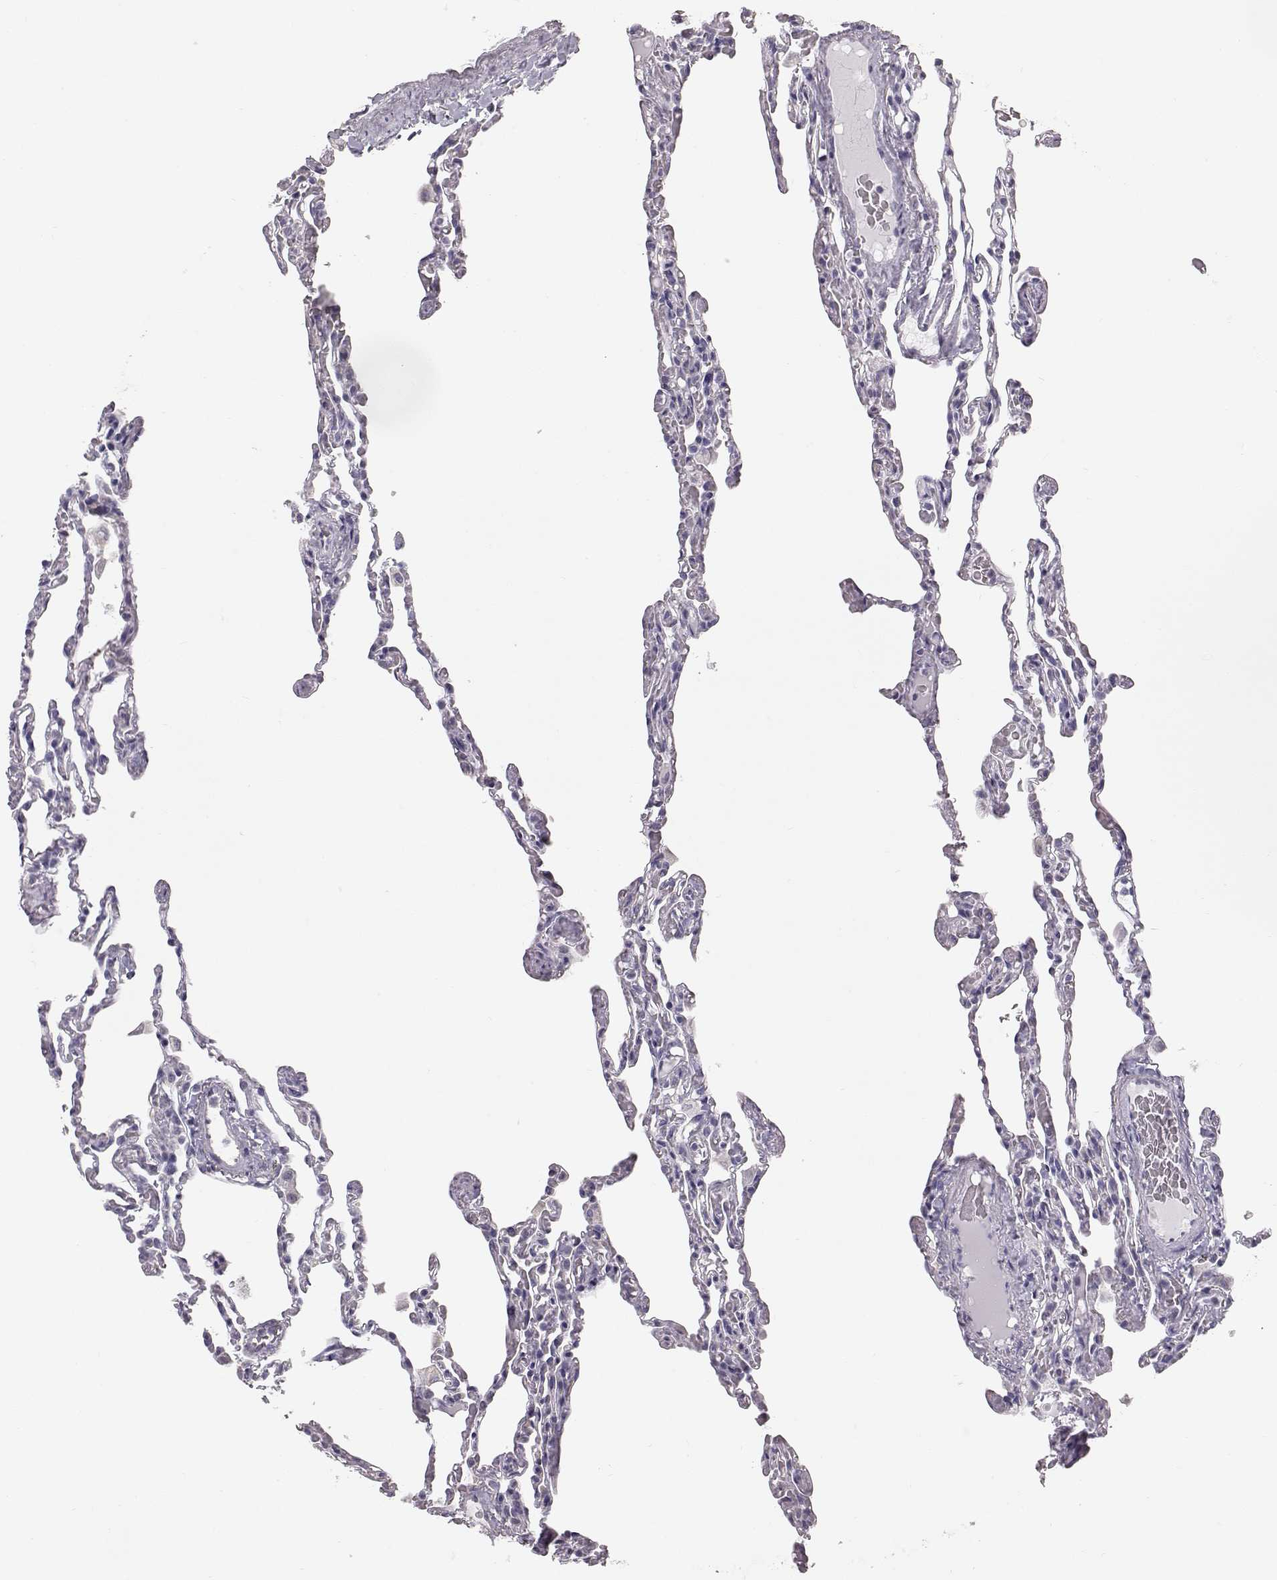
{"staining": {"intensity": "negative", "quantity": "none", "location": "none"}, "tissue": "lung", "cell_type": "Alveolar cells", "image_type": "normal", "snomed": [{"axis": "morphology", "description": "Normal tissue, NOS"}, {"axis": "topography", "description": "Lung"}], "caption": "DAB immunohistochemical staining of benign human lung displays no significant expression in alveolar cells.", "gene": "KRT31", "patient": {"sex": "female", "age": 43}}